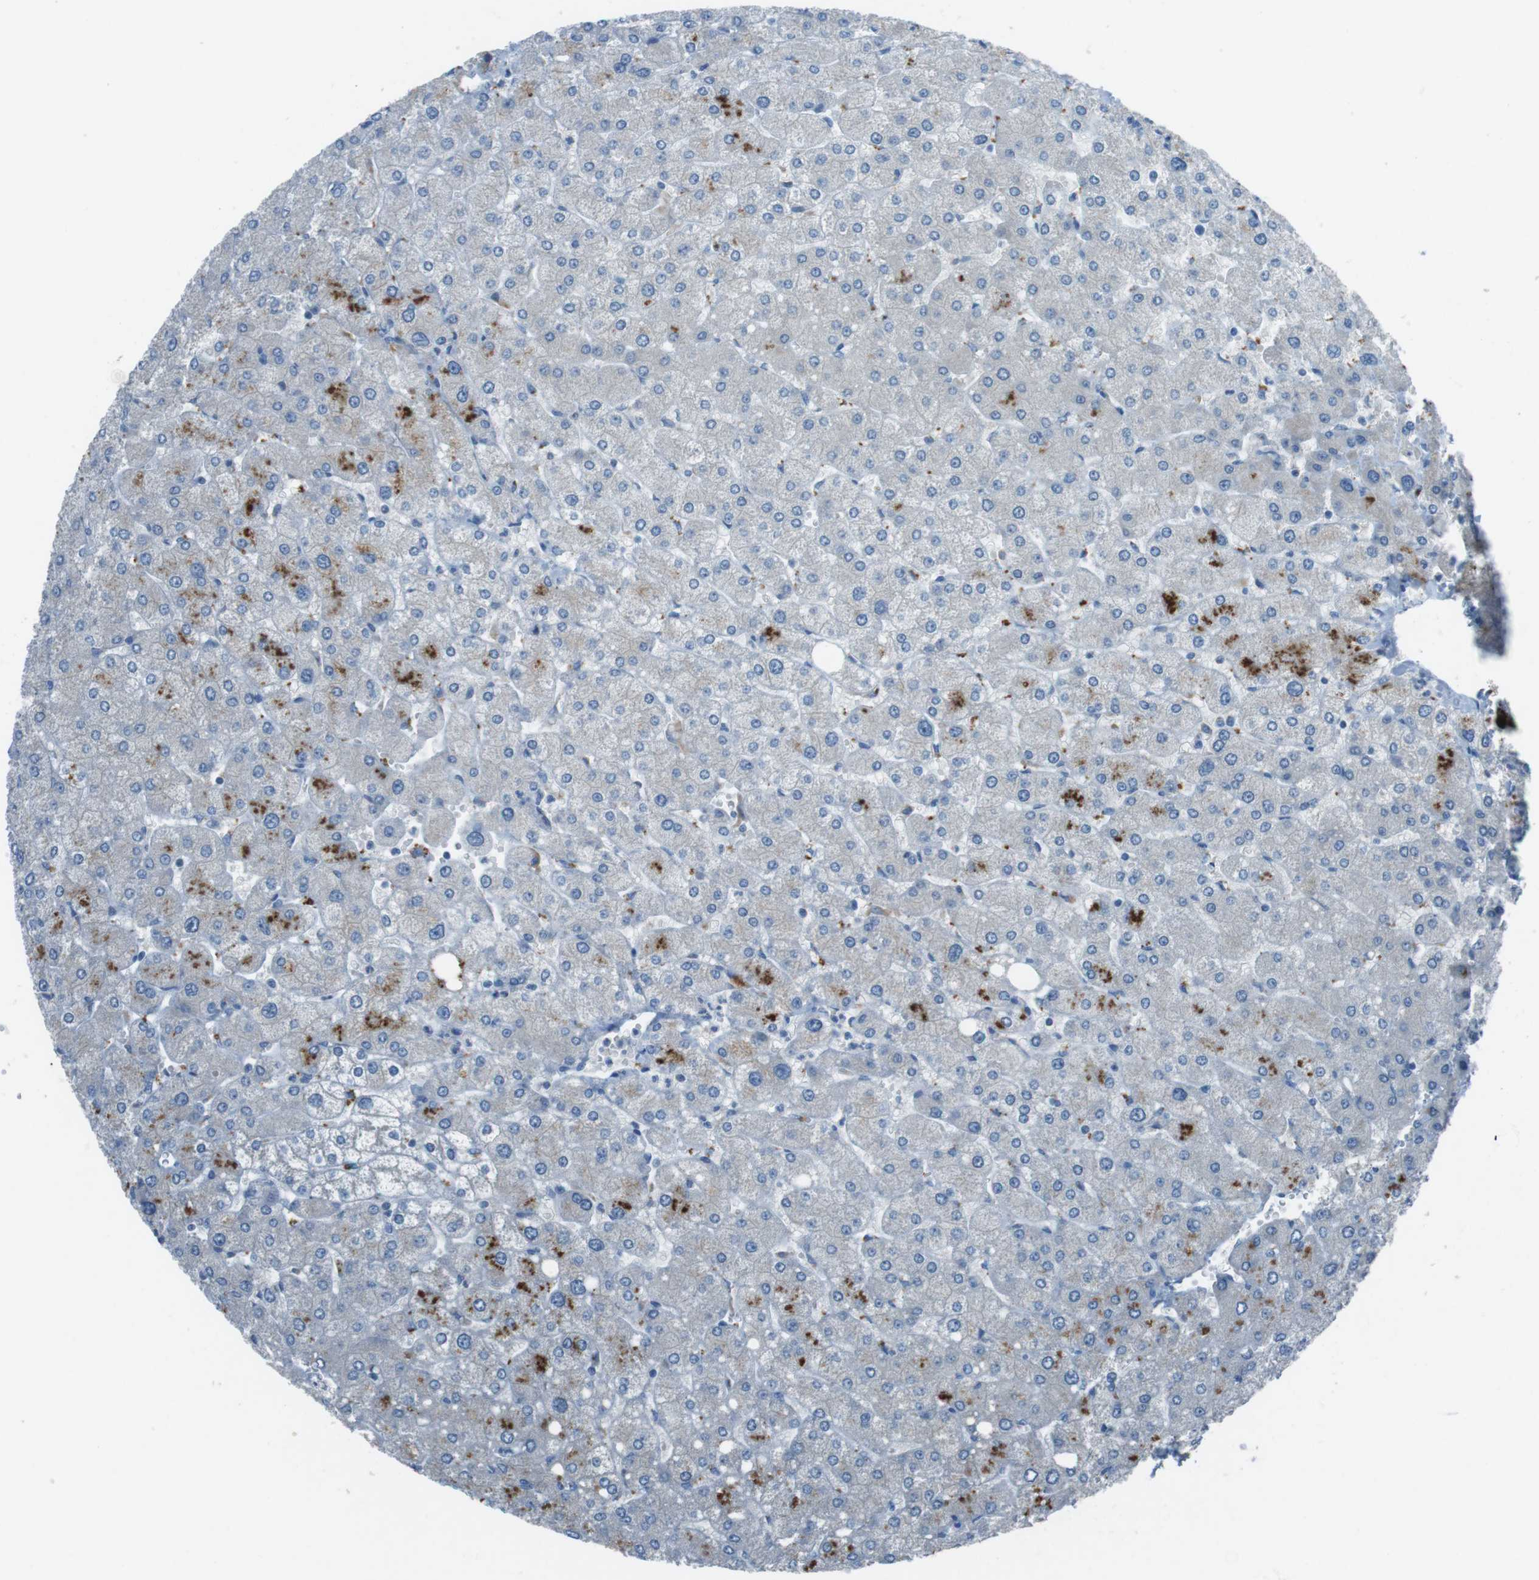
{"staining": {"intensity": "negative", "quantity": "none", "location": "none"}, "tissue": "liver", "cell_type": "Cholangiocytes", "image_type": "normal", "snomed": [{"axis": "morphology", "description": "Normal tissue, NOS"}, {"axis": "topography", "description": "Liver"}], "caption": "This is an immunohistochemistry (IHC) histopathology image of benign human liver. There is no expression in cholangiocytes.", "gene": "TXNDC15", "patient": {"sex": "male", "age": 55}}